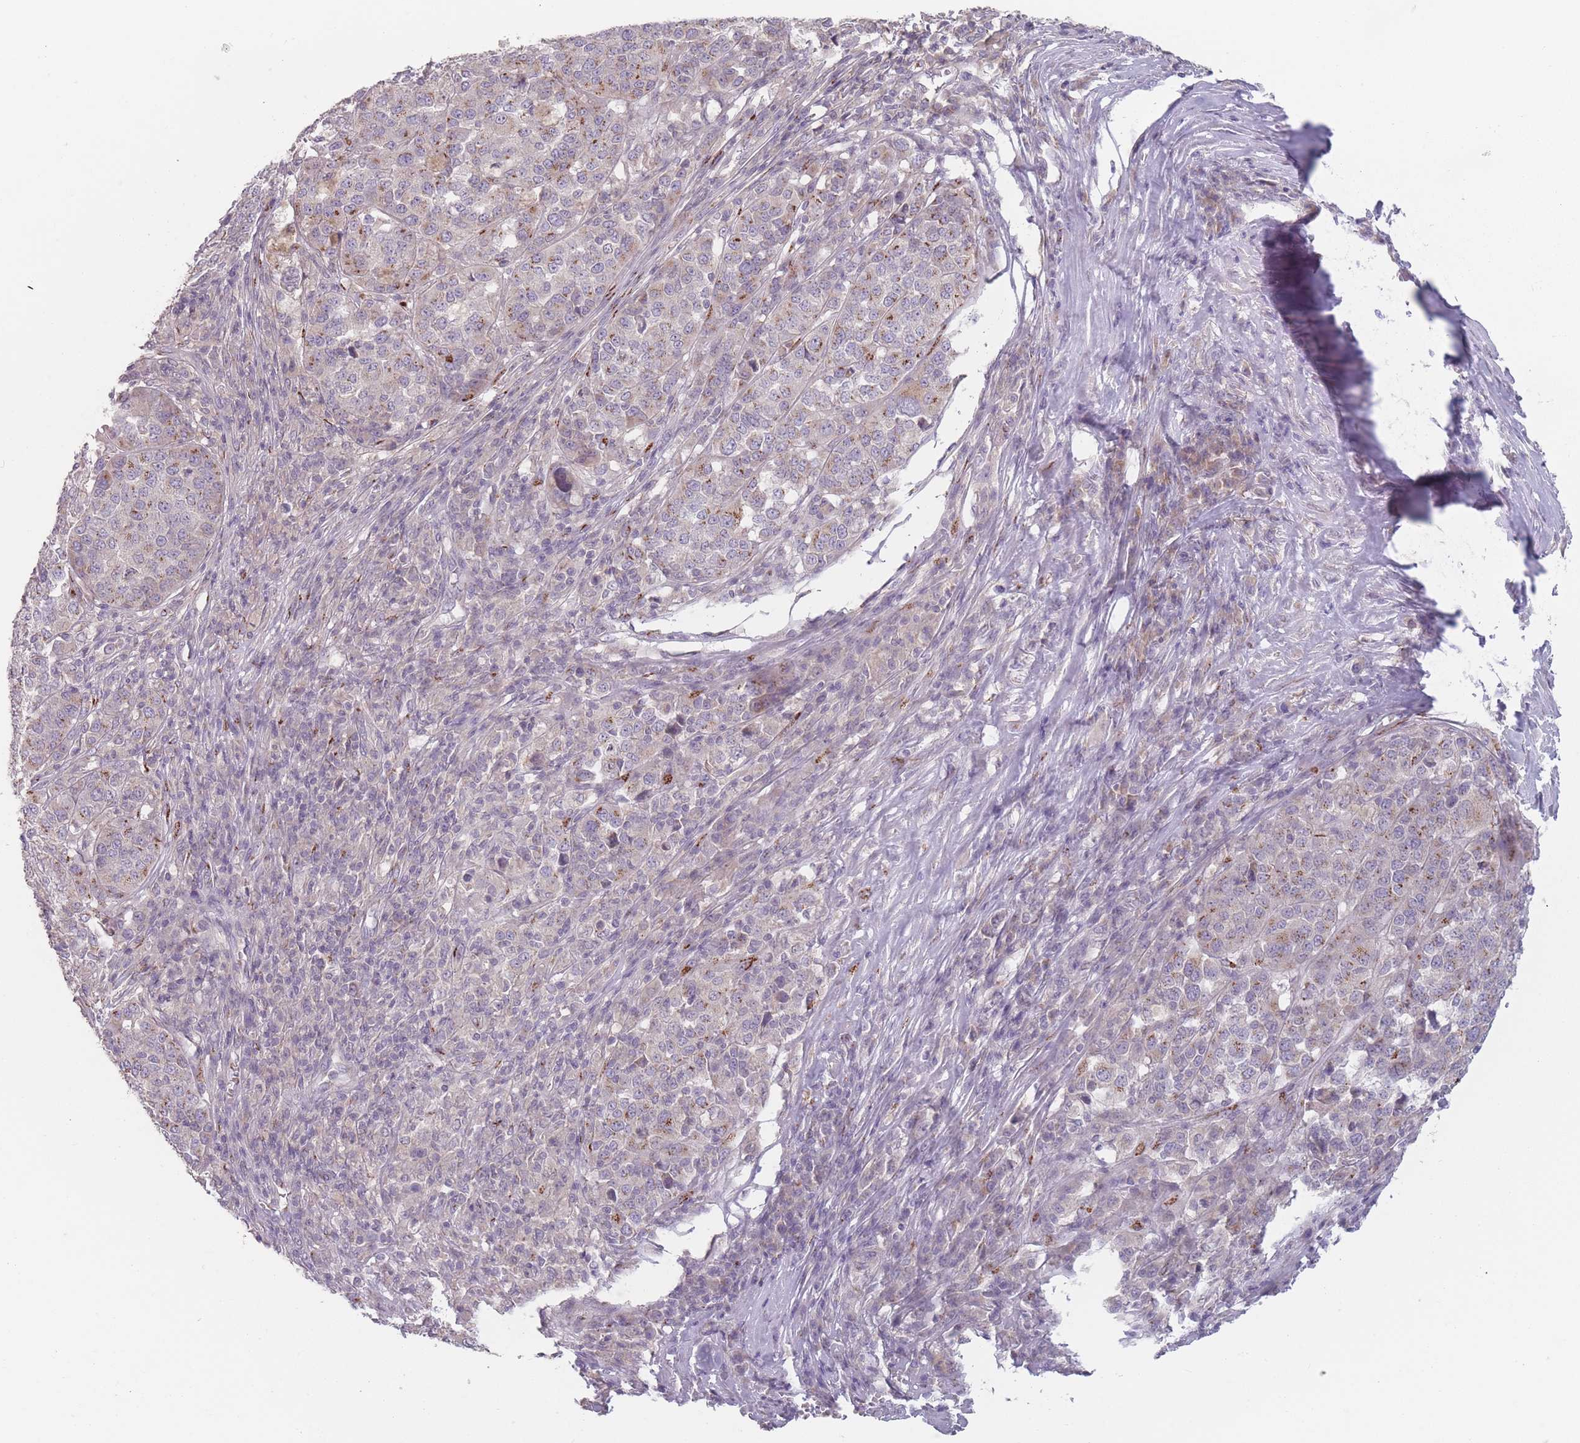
{"staining": {"intensity": "moderate", "quantity": "<25%", "location": "cytoplasmic/membranous"}, "tissue": "melanoma", "cell_type": "Tumor cells", "image_type": "cancer", "snomed": [{"axis": "morphology", "description": "Malignant melanoma, Metastatic site"}, {"axis": "topography", "description": "Lymph node"}], "caption": "Immunohistochemistry photomicrograph of neoplastic tissue: malignant melanoma (metastatic site) stained using immunohistochemistry displays low levels of moderate protein expression localized specifically in the cytoplasmic/membranous of tumor cells, appearing as a cytoplasmic/membranous brown color.", "gene": "AKAIN1", "patient": {"sex": "male", "age": 44}}